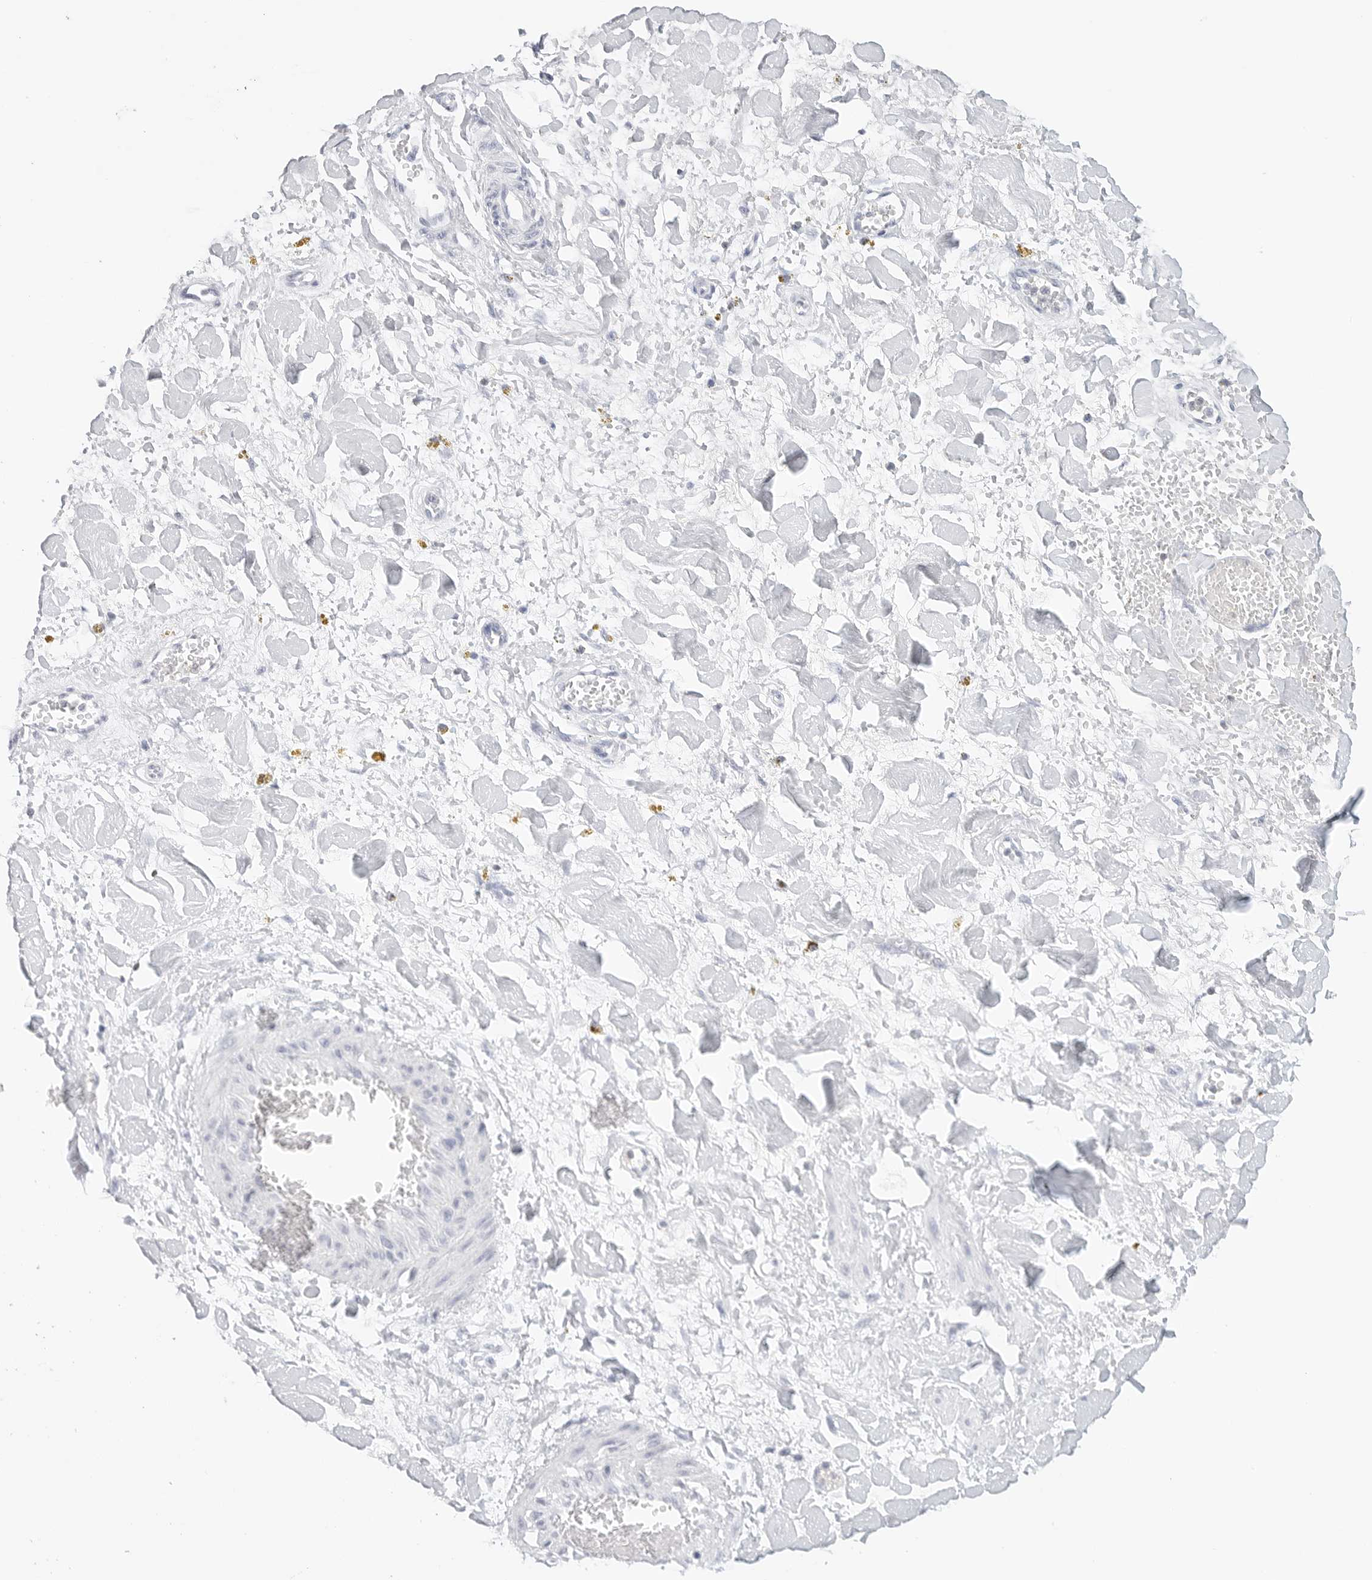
{"staining": {"intensity": "weak", "quantity": "<25%", "location": "cytoplasmic/membranous"}, "tissue": "adipose tissue", "cell_type": "Adipocytes", "image_type": "normal", "snomed": [{"axis": "morphology", "description": "Normal tissue, NOS"}, {"axis": "topography", "description": "Kidney"}, {"axis": "topography", "description": "Peripheral nerve tissue"}], "caption": "IHC of unremarkable adipose tissue displays no staining in adipocytes. Nuclei are stained in blue.", "gene": "SLC9A3R1", "patient": {"sex": "male", "age": 7}}